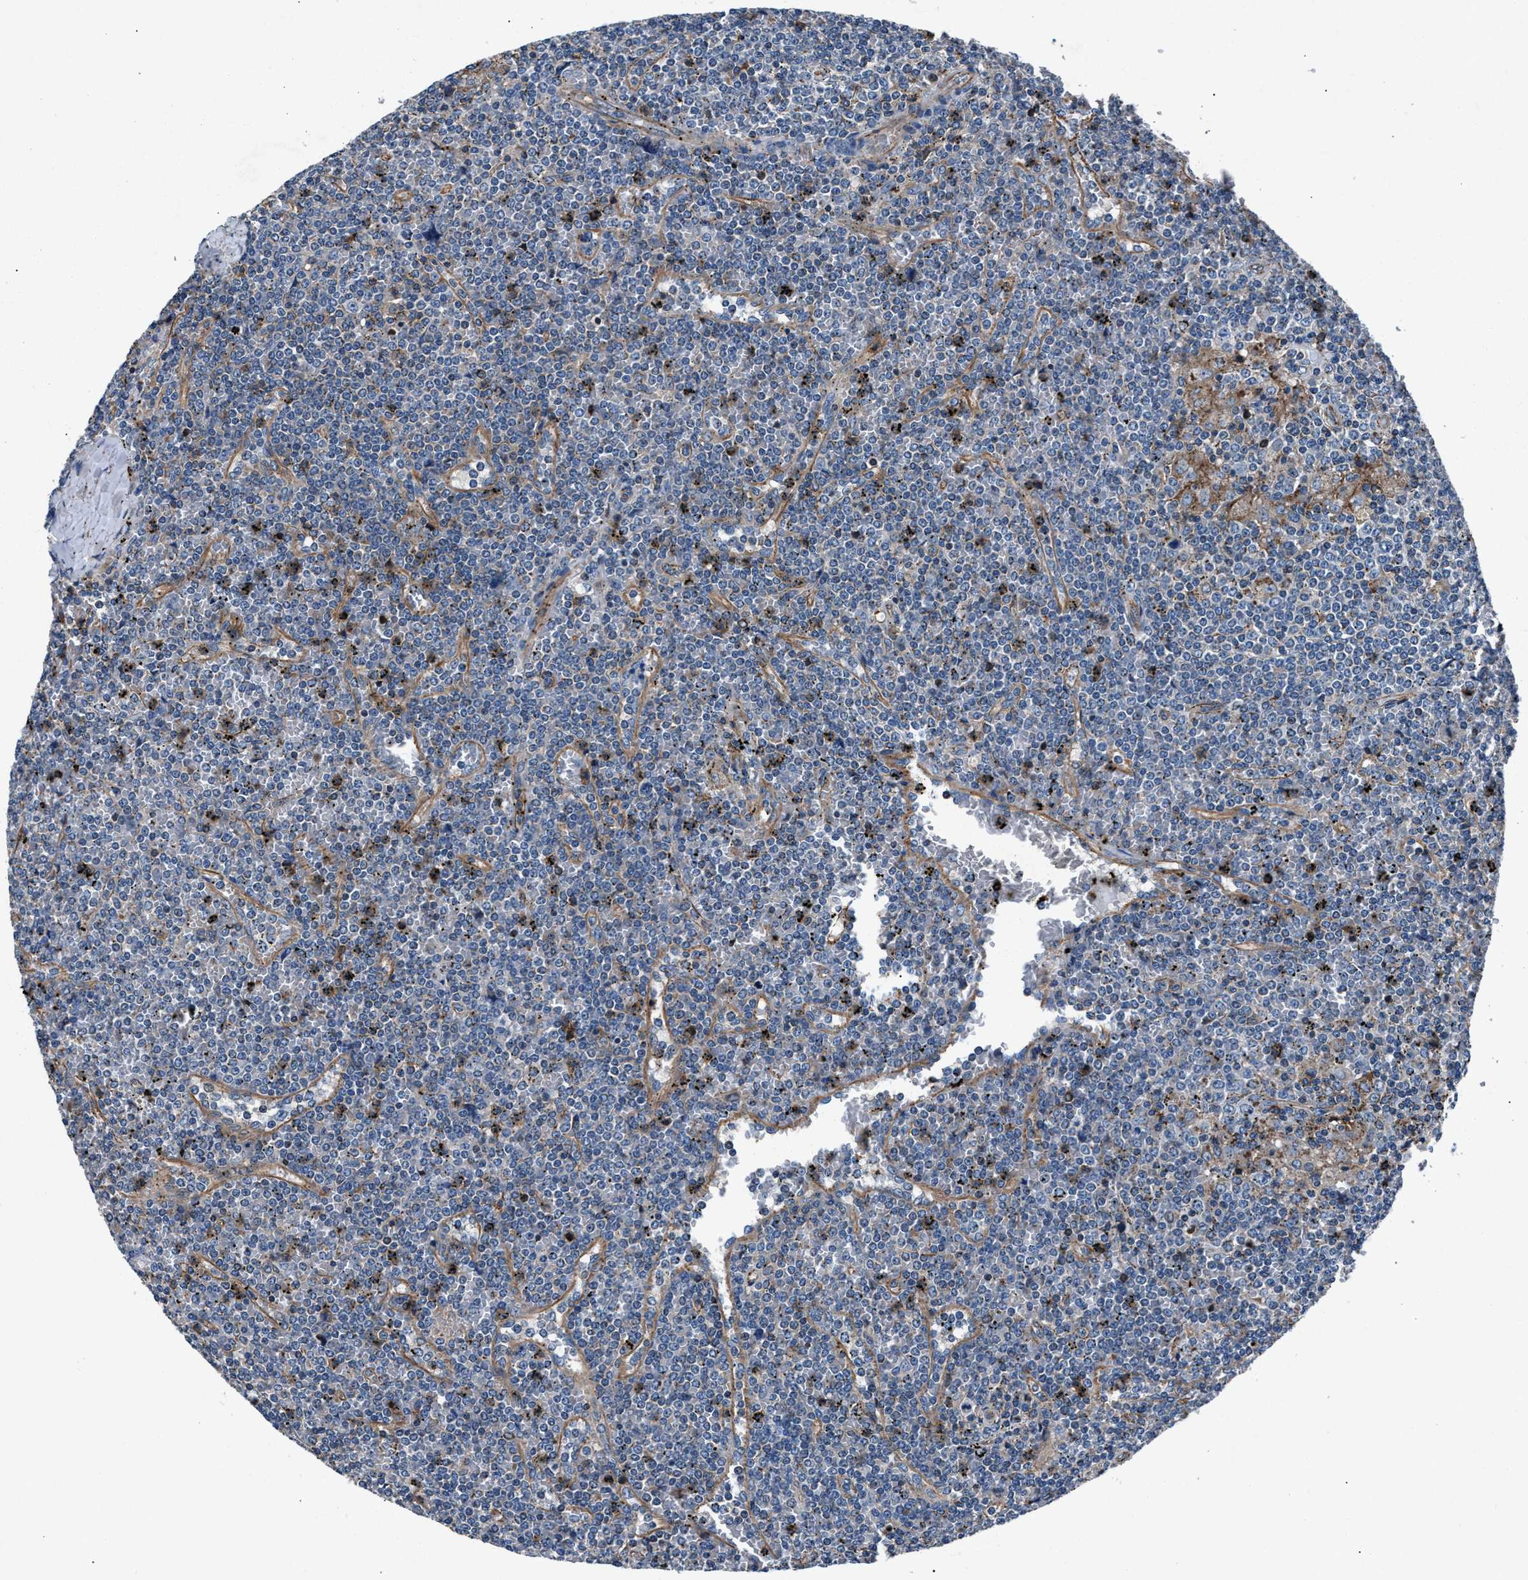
{"staining": {"intensity": "negative", "quantity": "none", "location": "none"}, "tissue": "lymphoma", "cell_type": "Tumor cells", "image_type": "cancer", "snomed": [{"axis": "morphology", "description": "Malignant lymphoma, non-Hodgkin's type, Low grade"}, {"axis": "topography", "description": "Spleen"}], "caption": "This is a histopathology image of IHC staining of lymphoma, which shows no expression in tumor cells.", "gene": "MFSD11", "patient": {"sex": "female", "age": 19}}